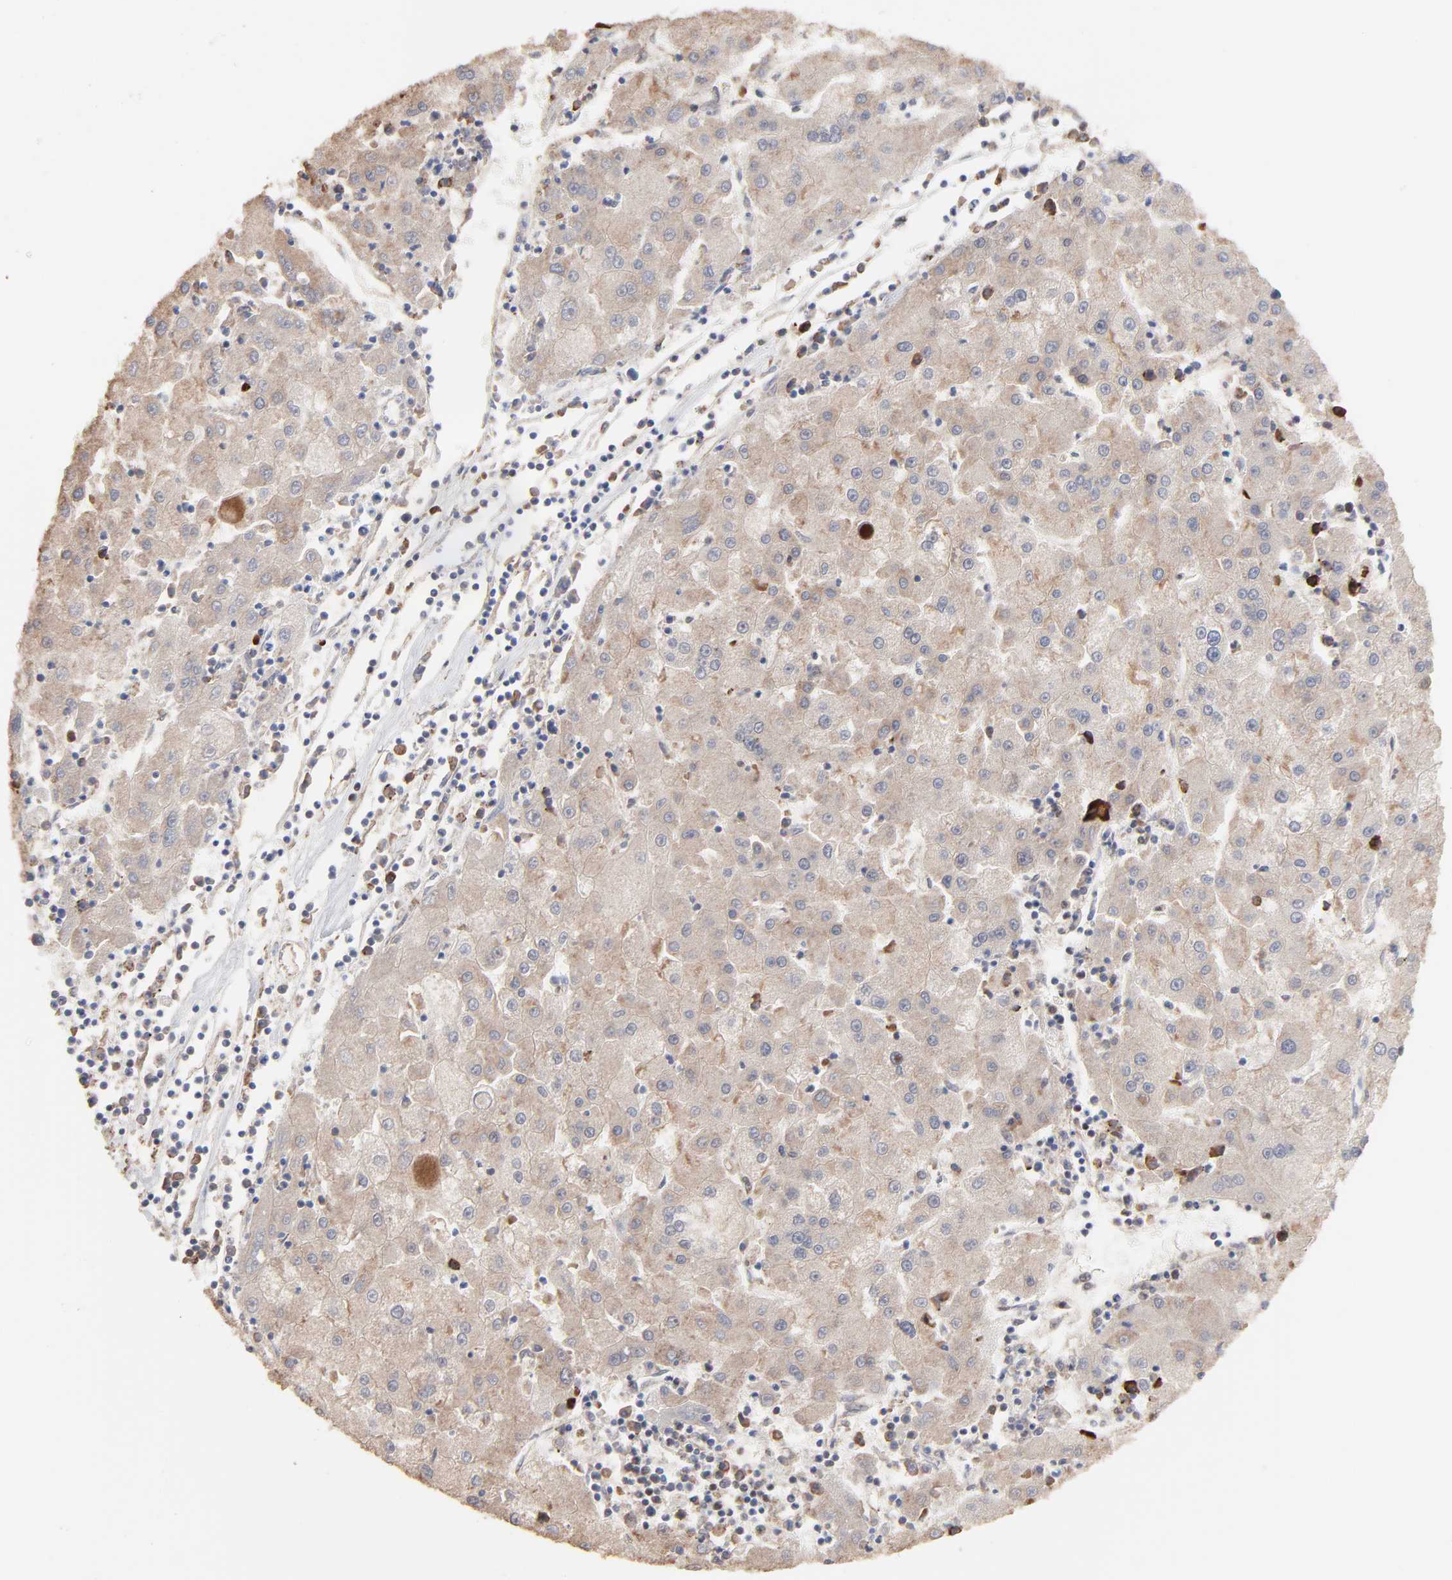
{"staining": {"intensity": "weak", "quantity": "25%-75%", "location": "cytoplasmic/membranous"}, "tissue": "liver cancer", "cell_type": "Tumor cells", "image_type": "cancer", "snomed": [{"axis": "morphology", "description": "Carcinoma, Hepatocellular, NOS"}, {"axis": "topography", "description": "Liver"}], "caption": "Human liver cancer stained with a brown dye exhibits weak cytoplasmic/membranous positive expression in about 25%-75% of tumor cells.", "gene": "CHM", "patient": {"sex": "male", "age": 72}}